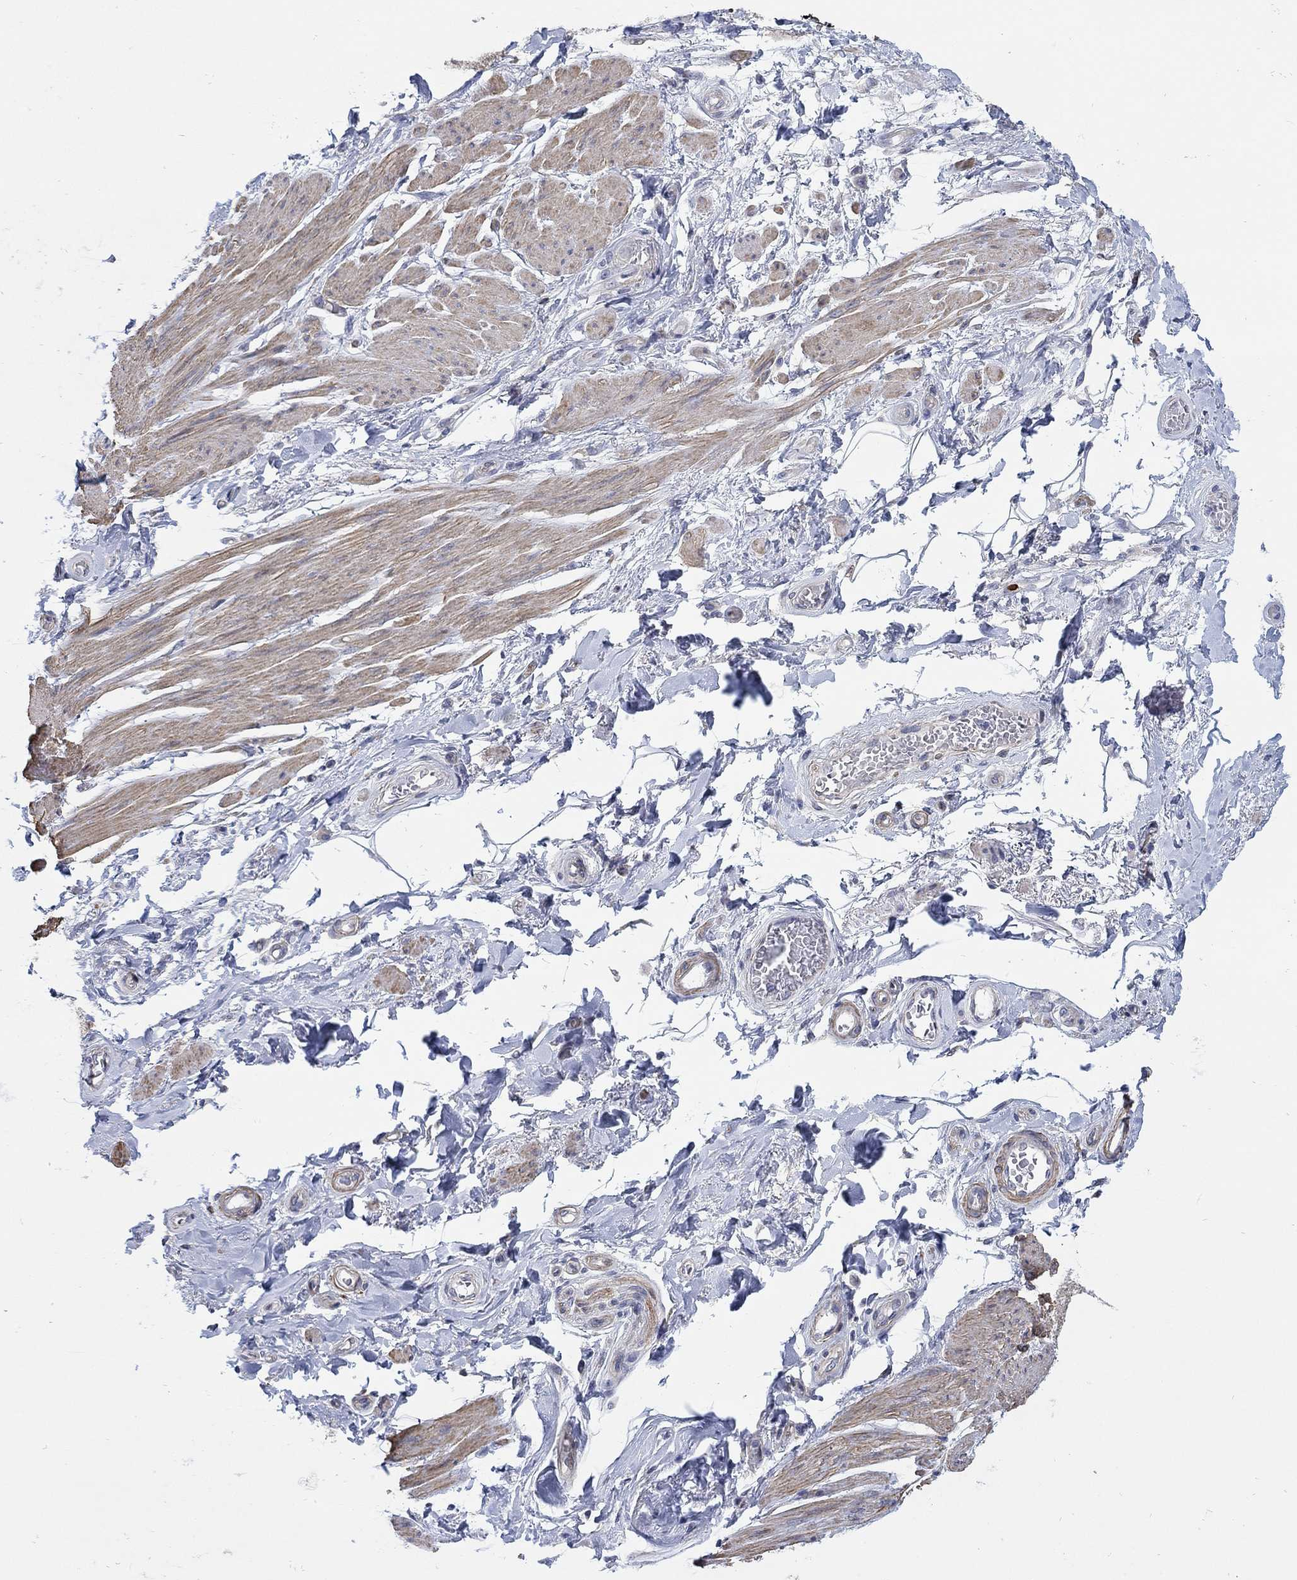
{"staining": {"intensity": "negative", "quantity": "none", "location": "none"}, "tissue": "adipose tissue", "cell_type": "Adipocytes", "image_type": "normal", "snomed": [{"axis": "morphology", "description": "Normal tissue, NOS"}, {"axis": "topography", "description": "Skeletal muscle"}, {"axis": "topography", "description": "Anal"}, {"axis": "topography", "description": "Peripheral nerve tissue"}], "caption": "Photomicrograph shows no protein staining in adipocytes of normal adipose tissue.", "gene": "SCN7A", "patient": {"sex": "male", "age": 53}}